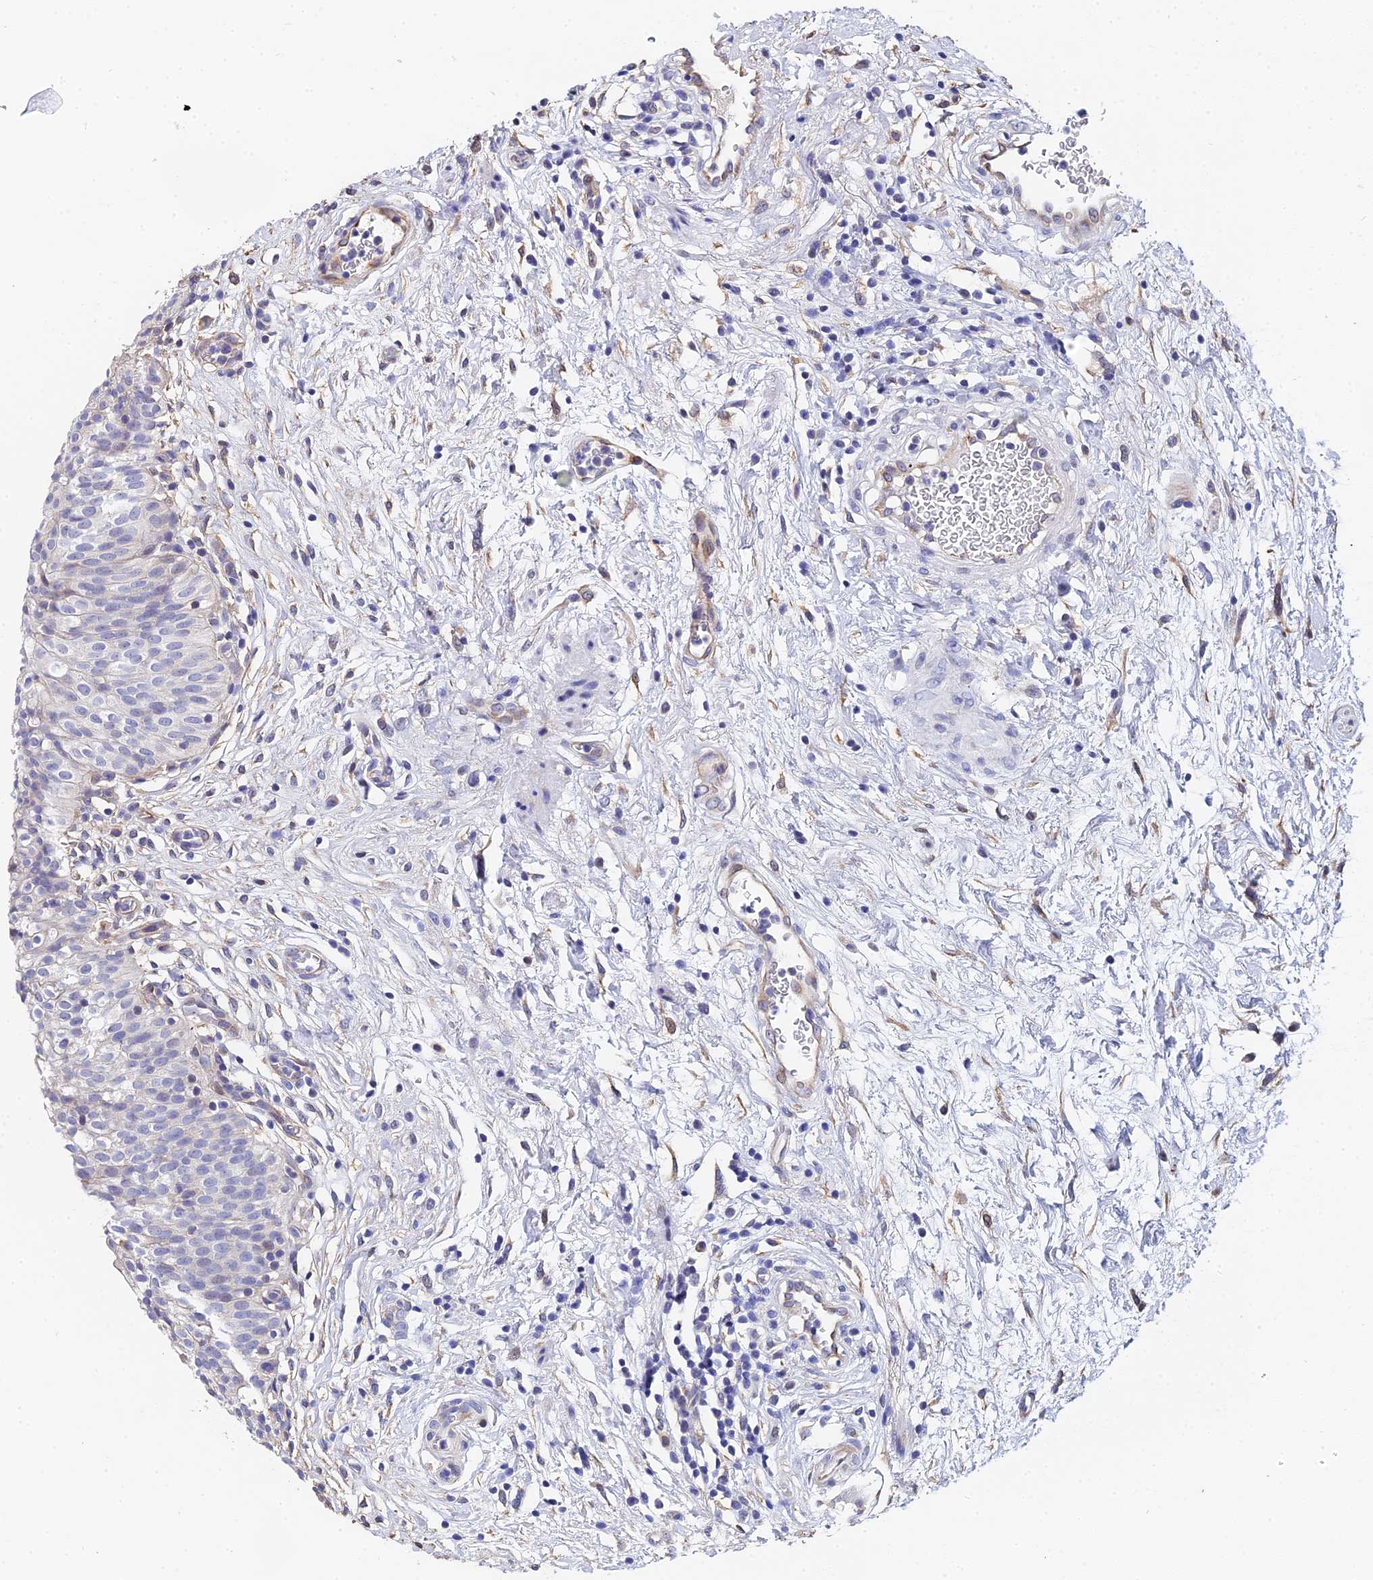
{"staining": {"intensity": "weak", "quantity": "<25%", "location": "nuclear"}, "tissue": "urinary bladder", "cell_type": "Urothelial cells", "image_type": "normal", "snomed": [{"axis": "morphology", "description": "Normal tissue, NOS"}, {"axis": "topography", "description": "Urinary bladder"}], "caption": "The histopathology image demonstrates no staining of urothelial cells in benign urinary bladder.", "gene": "ENSG00000268674", "patient": {"sex": "male", "age": 55}}